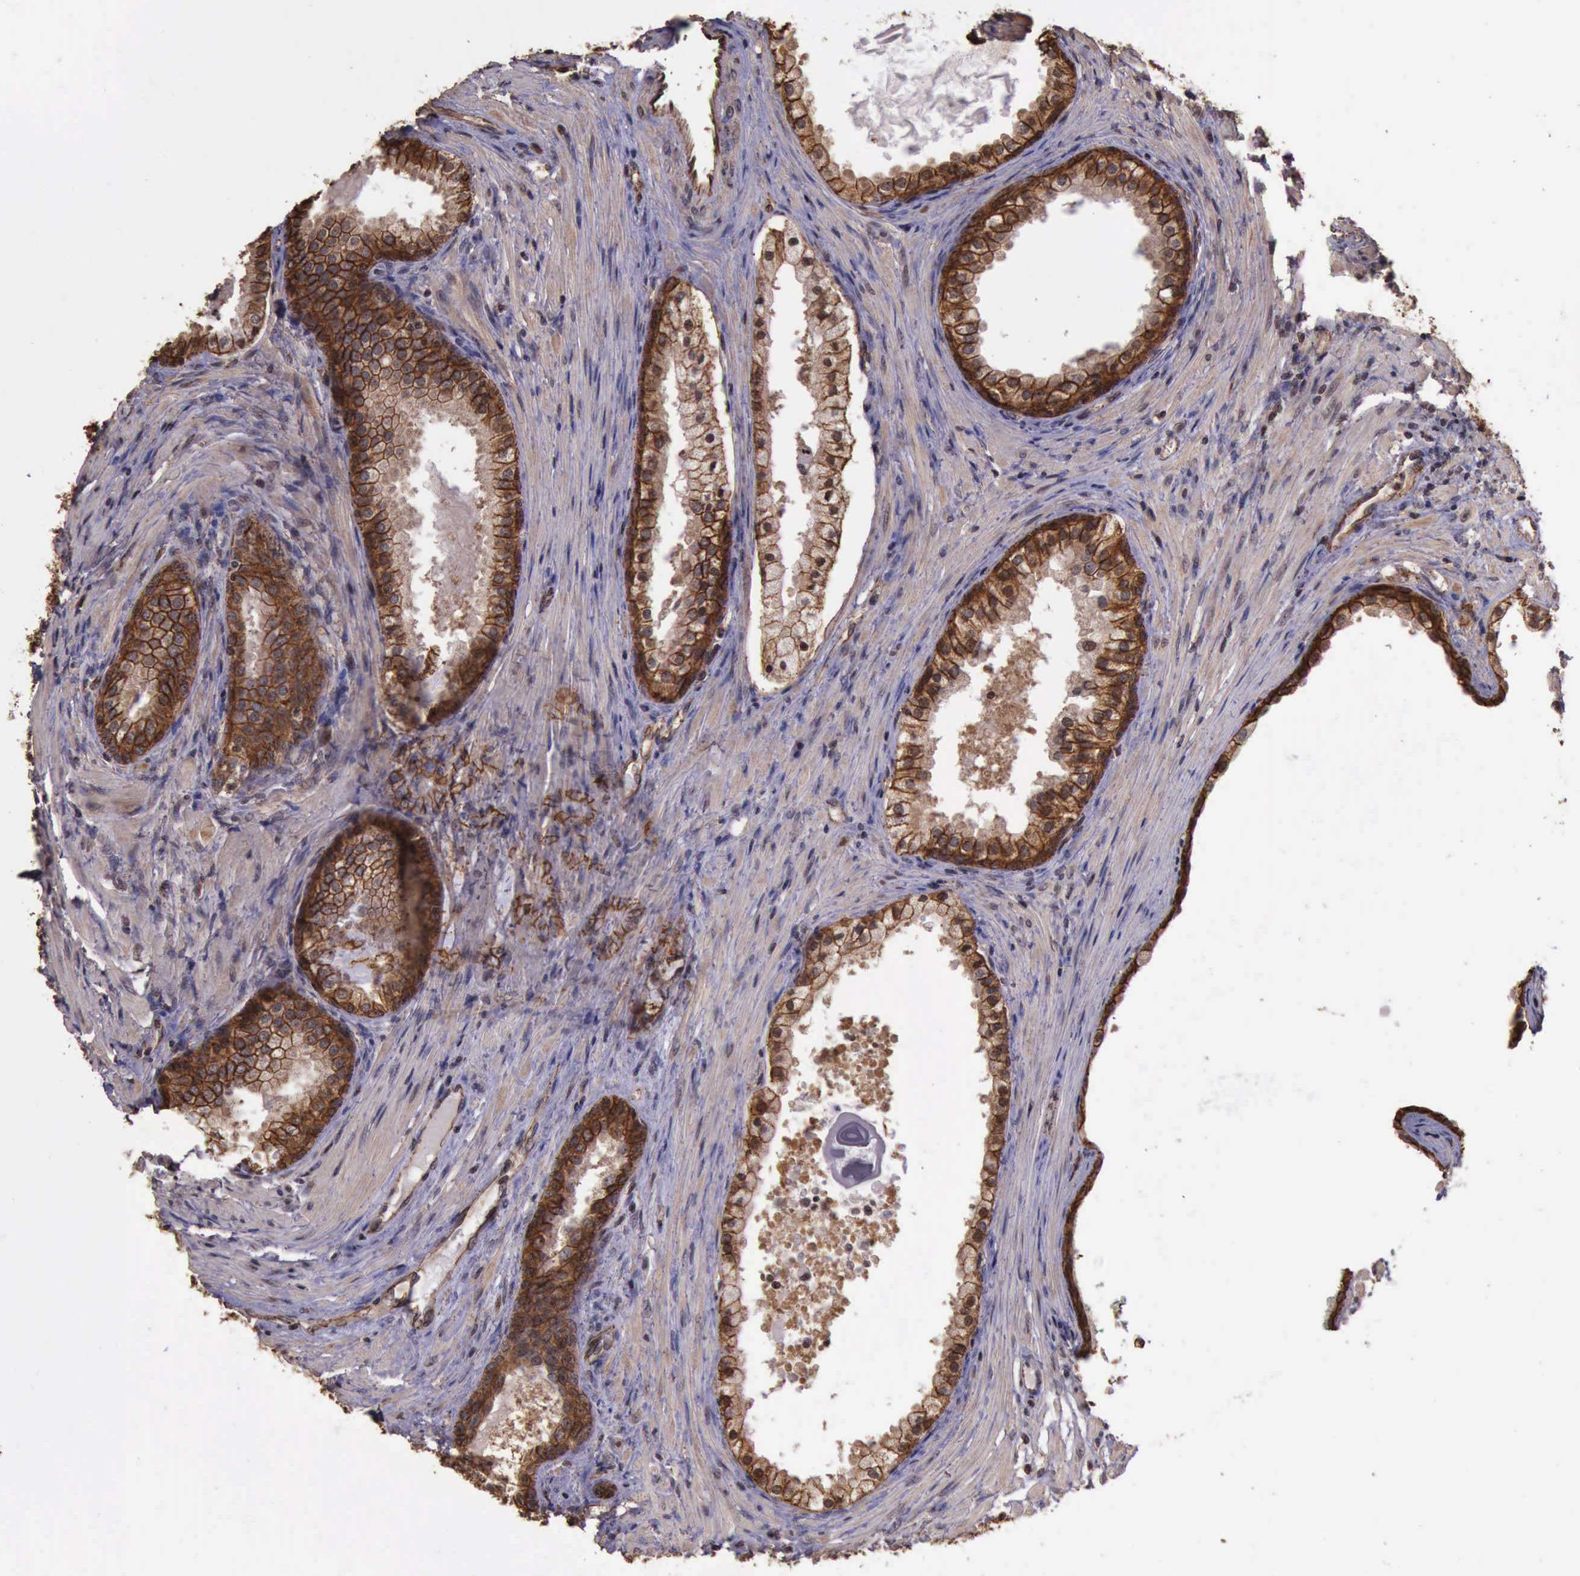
{"staining": {"intensity": "strong", "quantity": ">75%", "location": "cytoplasmic/membranous"}, "tissue": "prostate cancer", "cell_type": "Tumor cells", "image_type": "cancer", "snomed": [{"axis": "morphology", "description": "Adenocarcinoma, Medium grade"}, {"axis": "topography", "description": "Prostate"}], "caption": "High-power microscopy captured an immunohistochemistry histopathology image of prostate cancer, revealing strong cytoplasmic/membranous positivity in approximately >75% of tumor cells.", "gene": "CTNNB1", "patient": {"sex": "male", "age": 70}}